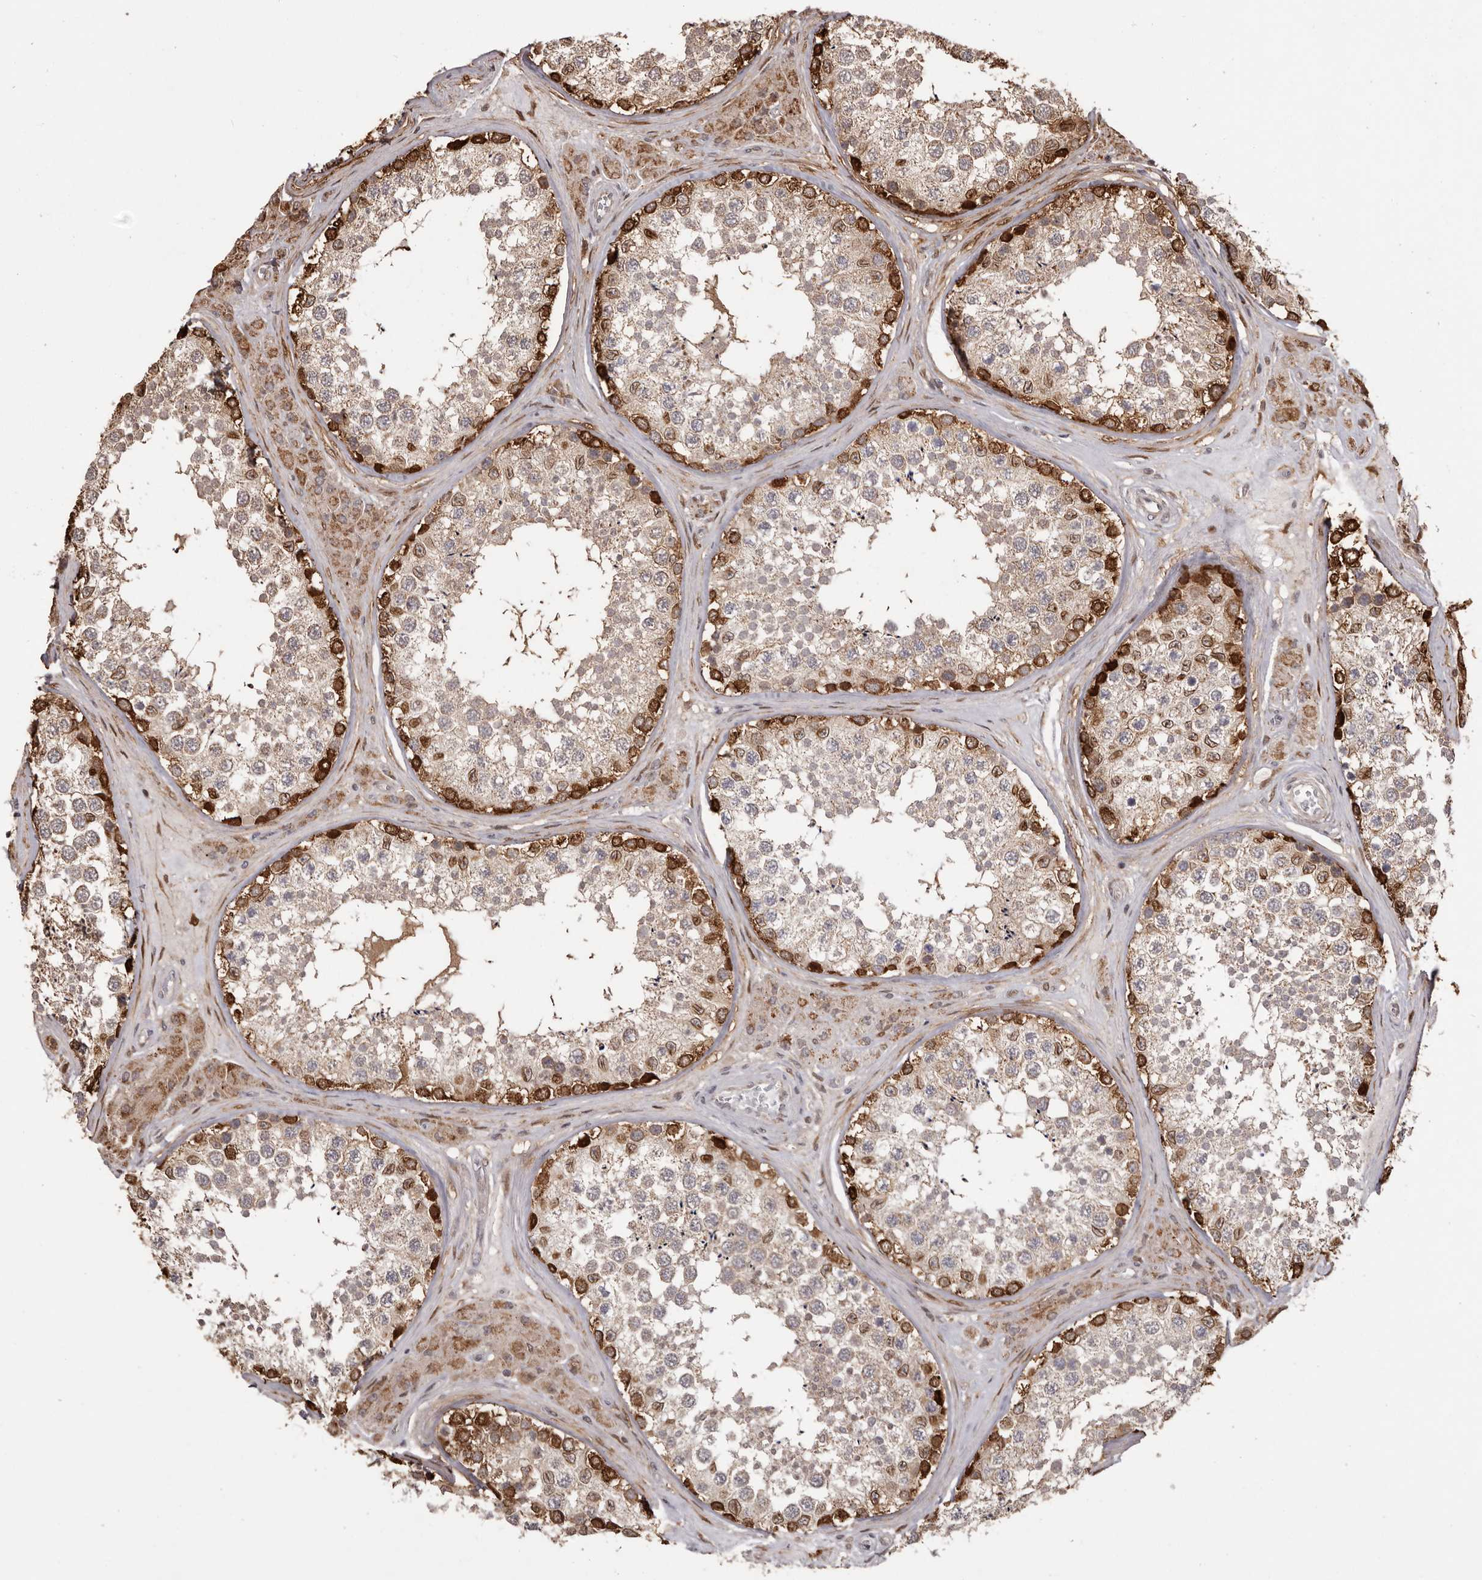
{"staining": {"intensity": "strong", "quantity": "25%-75%", "location": "cytoplasmic/membranous,nuclear"}, "tissue": "testis", "cell_type": "Cells in seminiferous ducts", "image_type": "normal", "snomed": [{"axis": "morphology", "description": "Normal tissue, NOS"}, {"axis": "topography", "description": "Testis"}], "caption": "Approximately 25%-75% of cells in seminiferous ducts in normal testis demonstrate strong cytoplasmic/membranous,nuclear protein positivity as visualized by brown immunohistochemical staining.", "gene": "GFOD1", "patient": {"sex": "male", "age": 46}}